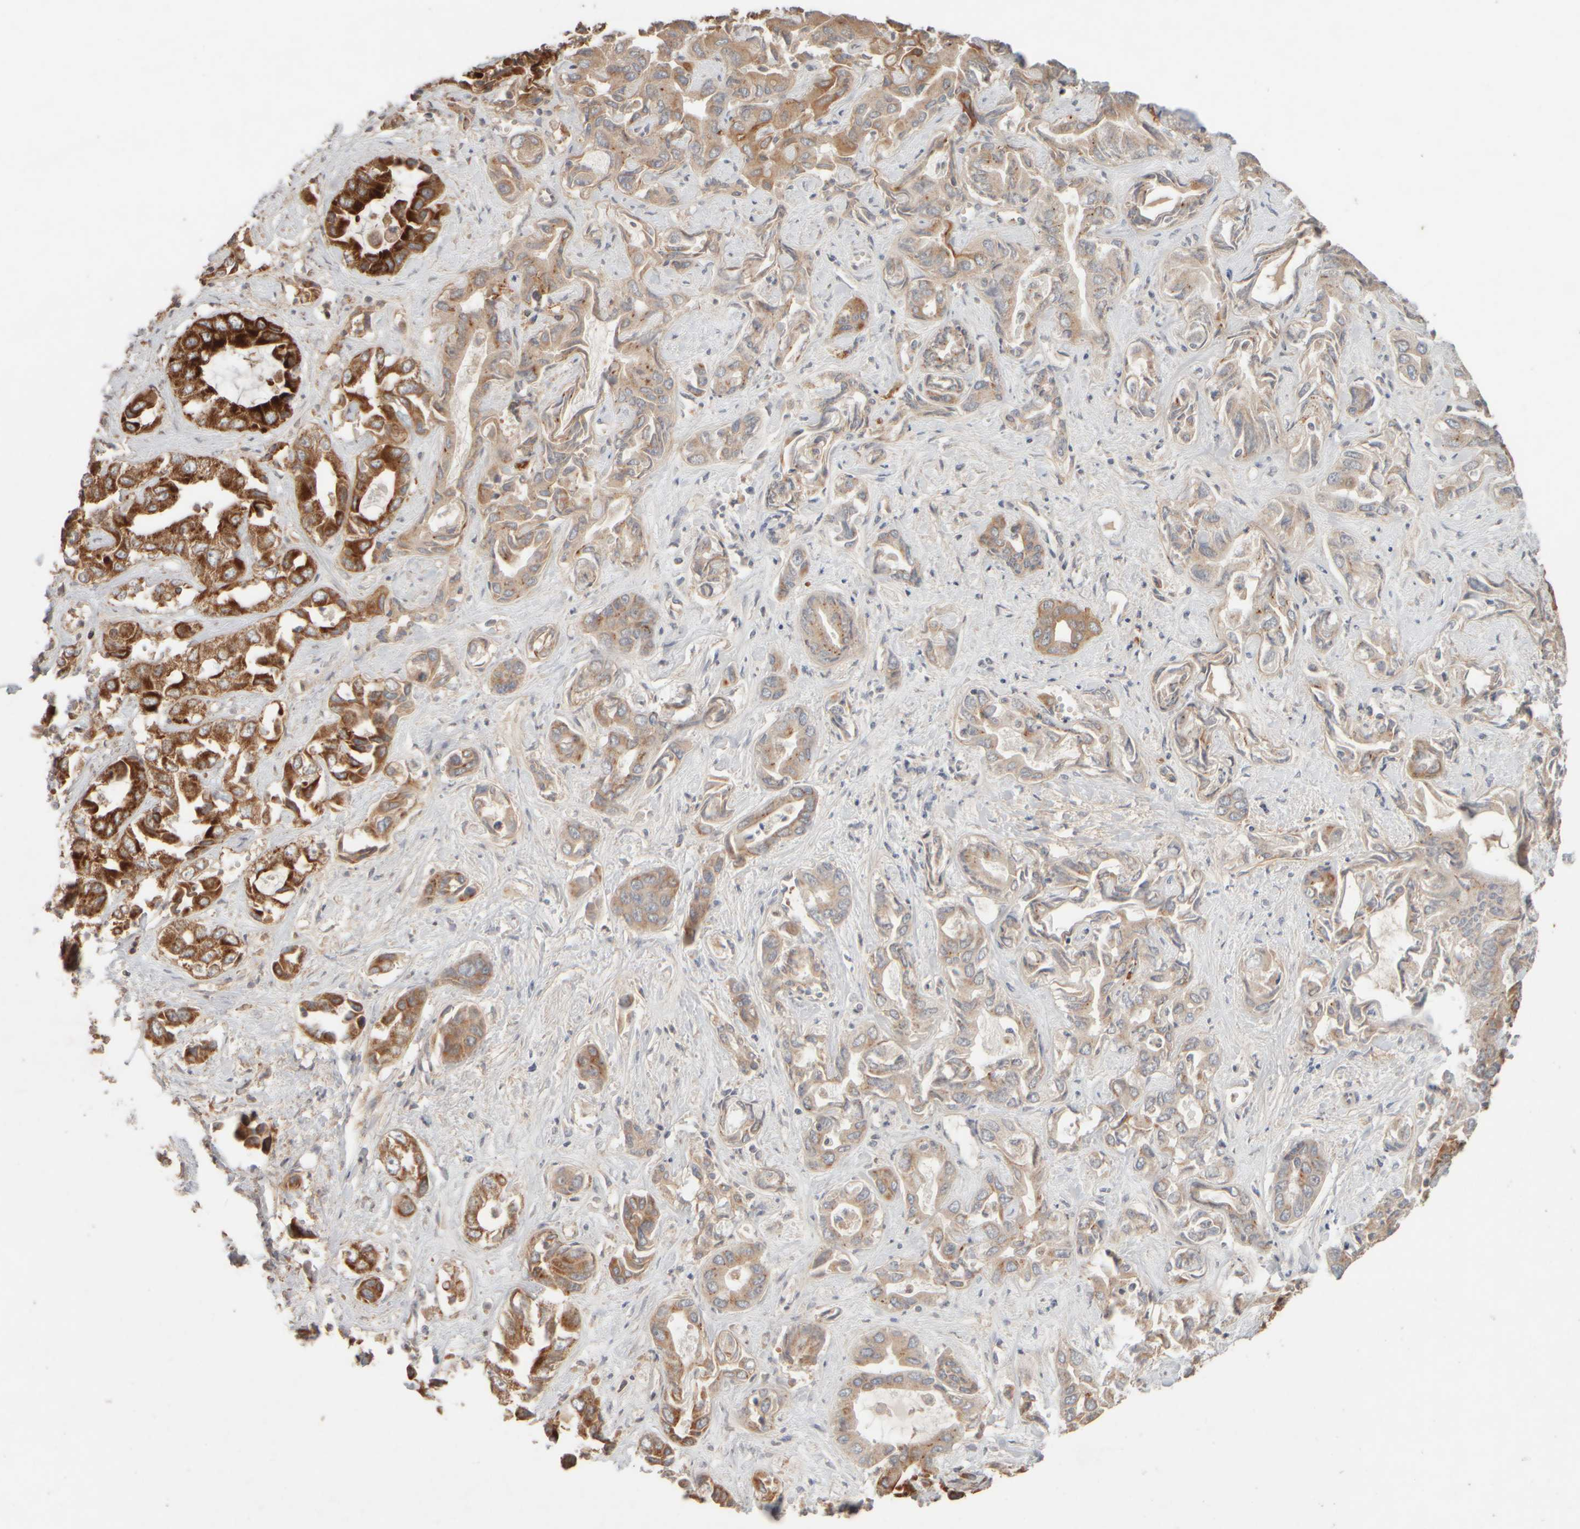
{"staining": {"intensity": "strong", "quantity": "25%-75%", "location": "cytoplasmic/membranous"}, "tissue": "liver cancer", "cell_type": "Tumor cells", "image_type": "cancer", "snomed": [{"axis": "morphology", "description": "Cholangiocarcinoma"}, {"axis": "topography", "description": "Liver"}], "caption": "The immunohistochemical stain highlights strong cytoplasmic/membranous positivity in tumor cells of cholangiocarcinoma (liver) tissue.", "gene": "EIF2B3", "patient": {"sex": "female", "age": 52}}